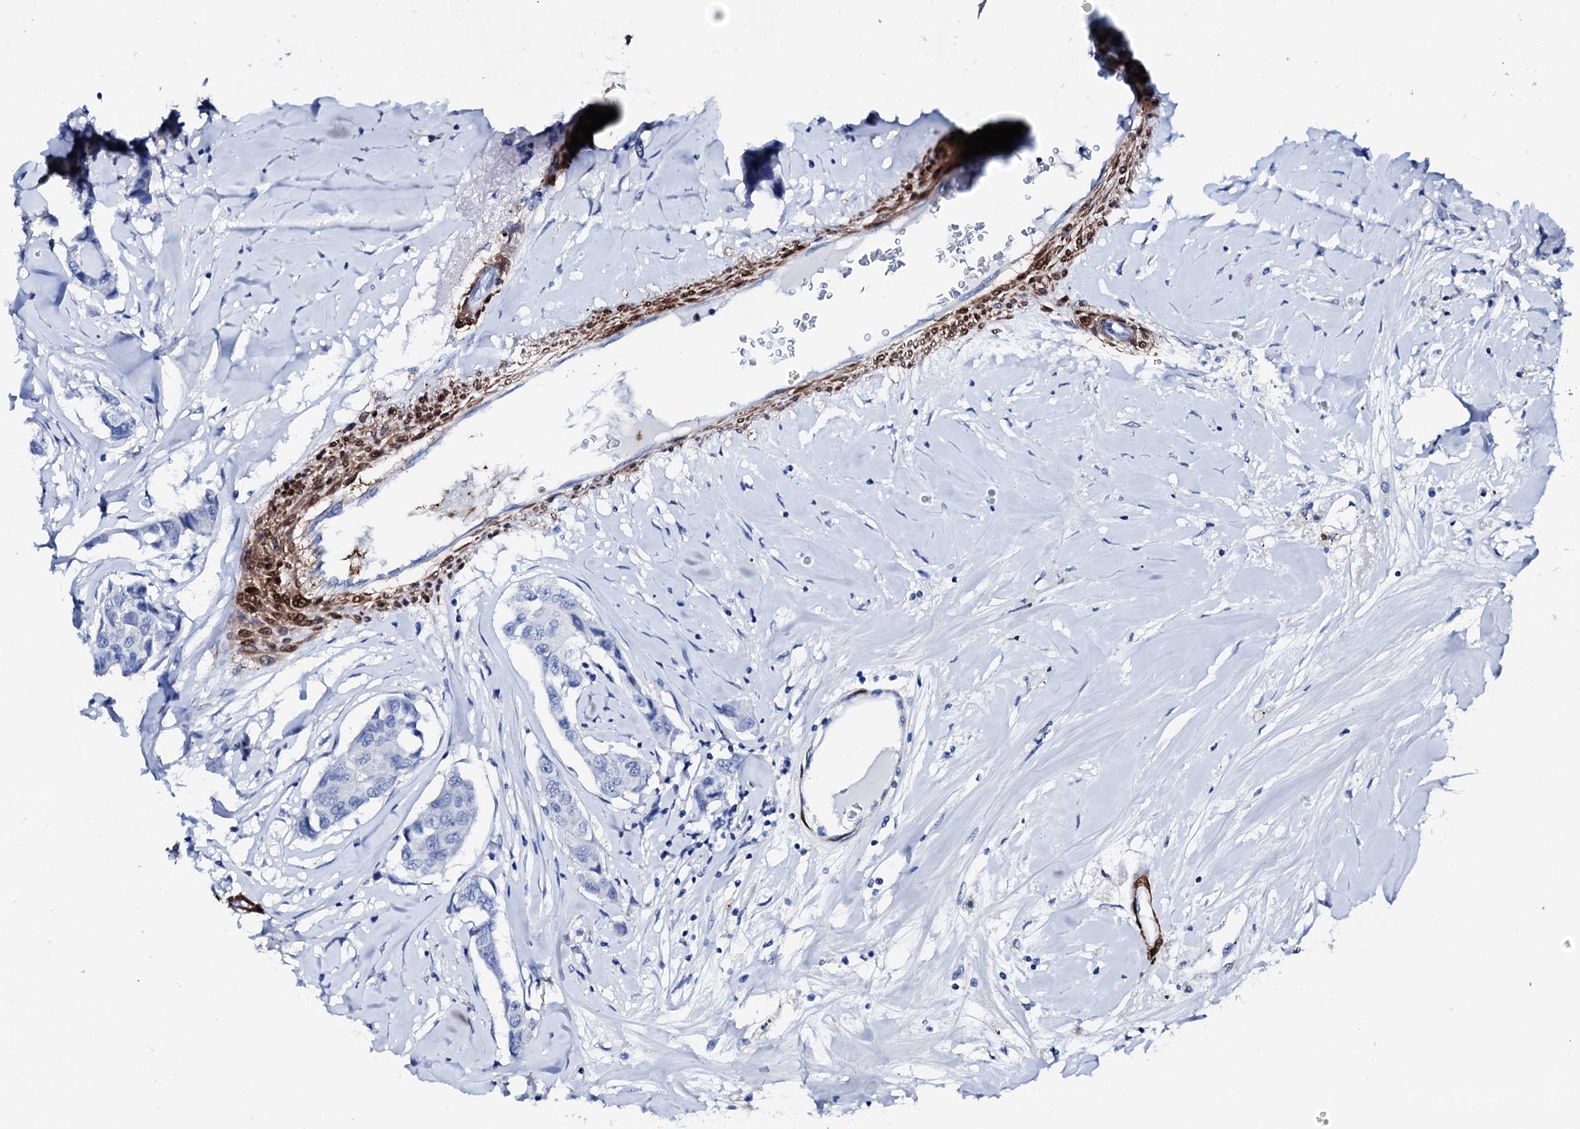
{"staining": {"intensity": "negative", "quantity": "none", "location": "none"}, "tissue": "breast cancer", "cell_type": "Tumor cells", "image_type": "cancer", "snomed": [{"axis": "morphology", "description": "Duct carcinoma"}, {"axis": "topography", "description": "Breast"}], "caption": "An immunohistochemistry (IHC) photomicrograph of invasive ductal carcinoma (breast) is shown. There is no staining in tumor cells of invasive ductal carcinoma (breast).", "gene": "NRIP2", "patient": {"sex": "female", "age": 80}}